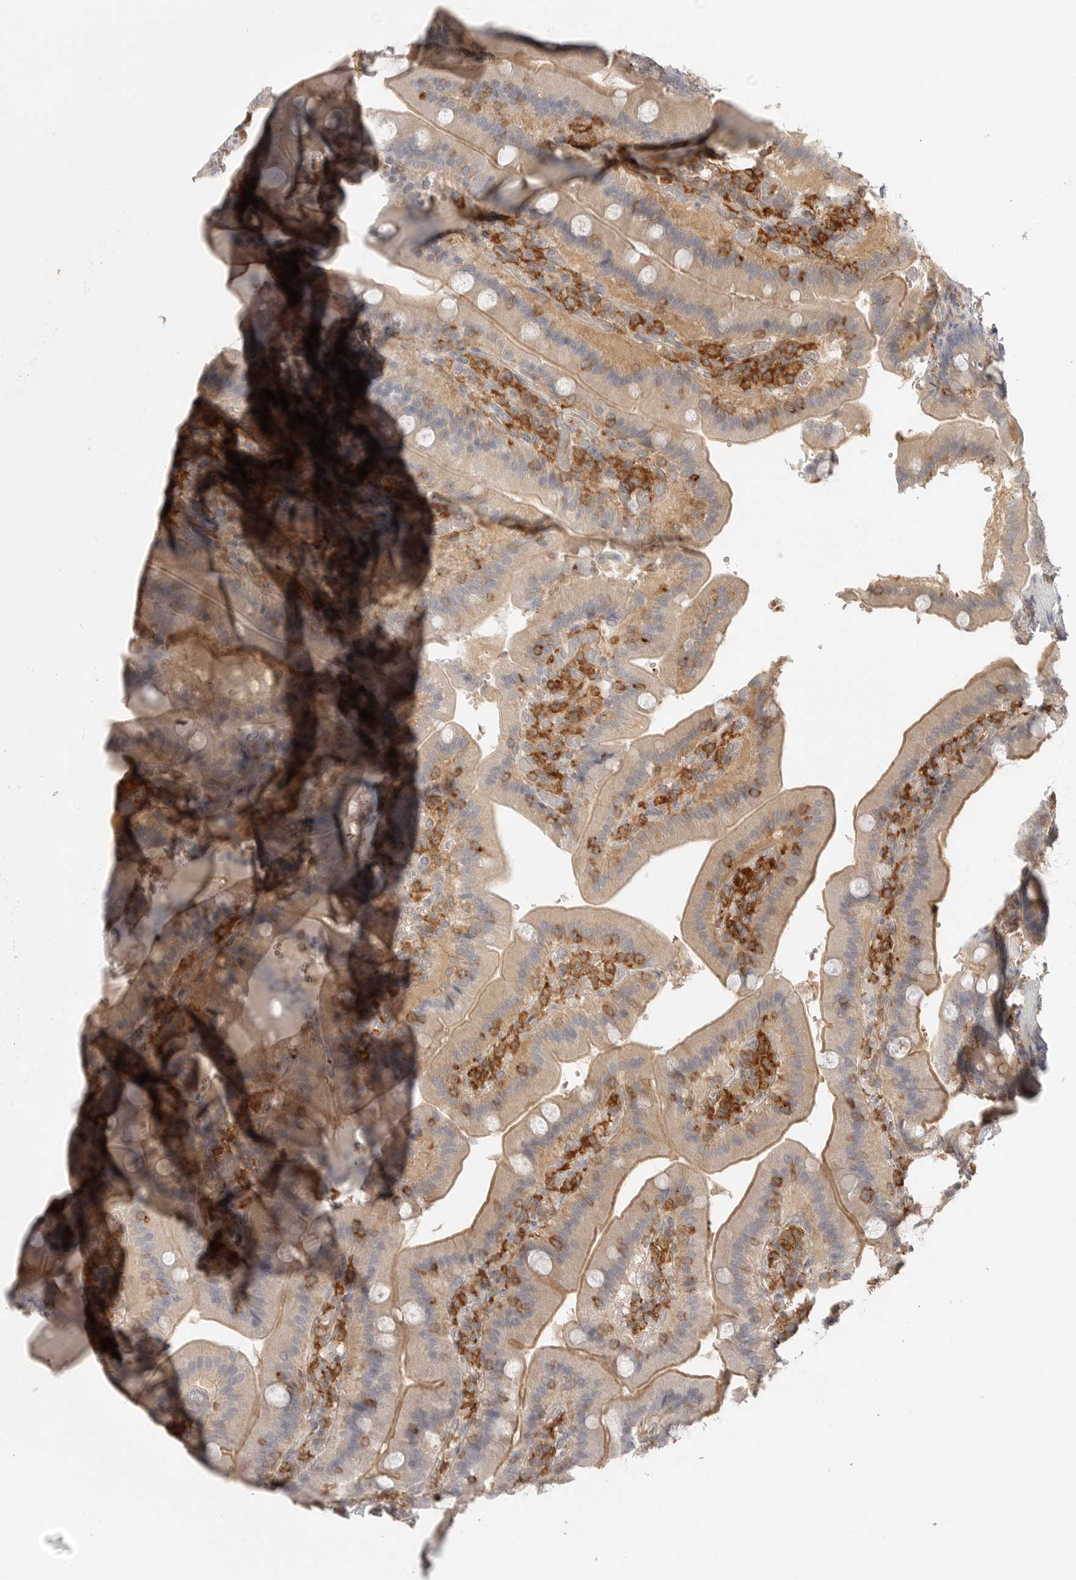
{"staining": {"intensity": "weak", "quantity": "25%-75%", "location": "cytoplasmic/membranous"}, "tissue": "duodenum", "cell_type": "Glandular cells", "image_type": "normal", "snomed": [{"axis": "morphology", "description": "Normal tissue, NOS"}, {"axis": "topography", "description": "Duodenum"}], "caption": "The micrograph displays a brown stain indicating the presence of a protein in the cytoplasmic/membranous of glandular cells in duodenum.", "gene": "DBNL", "patient": {"sex": "female", "age": 62}}